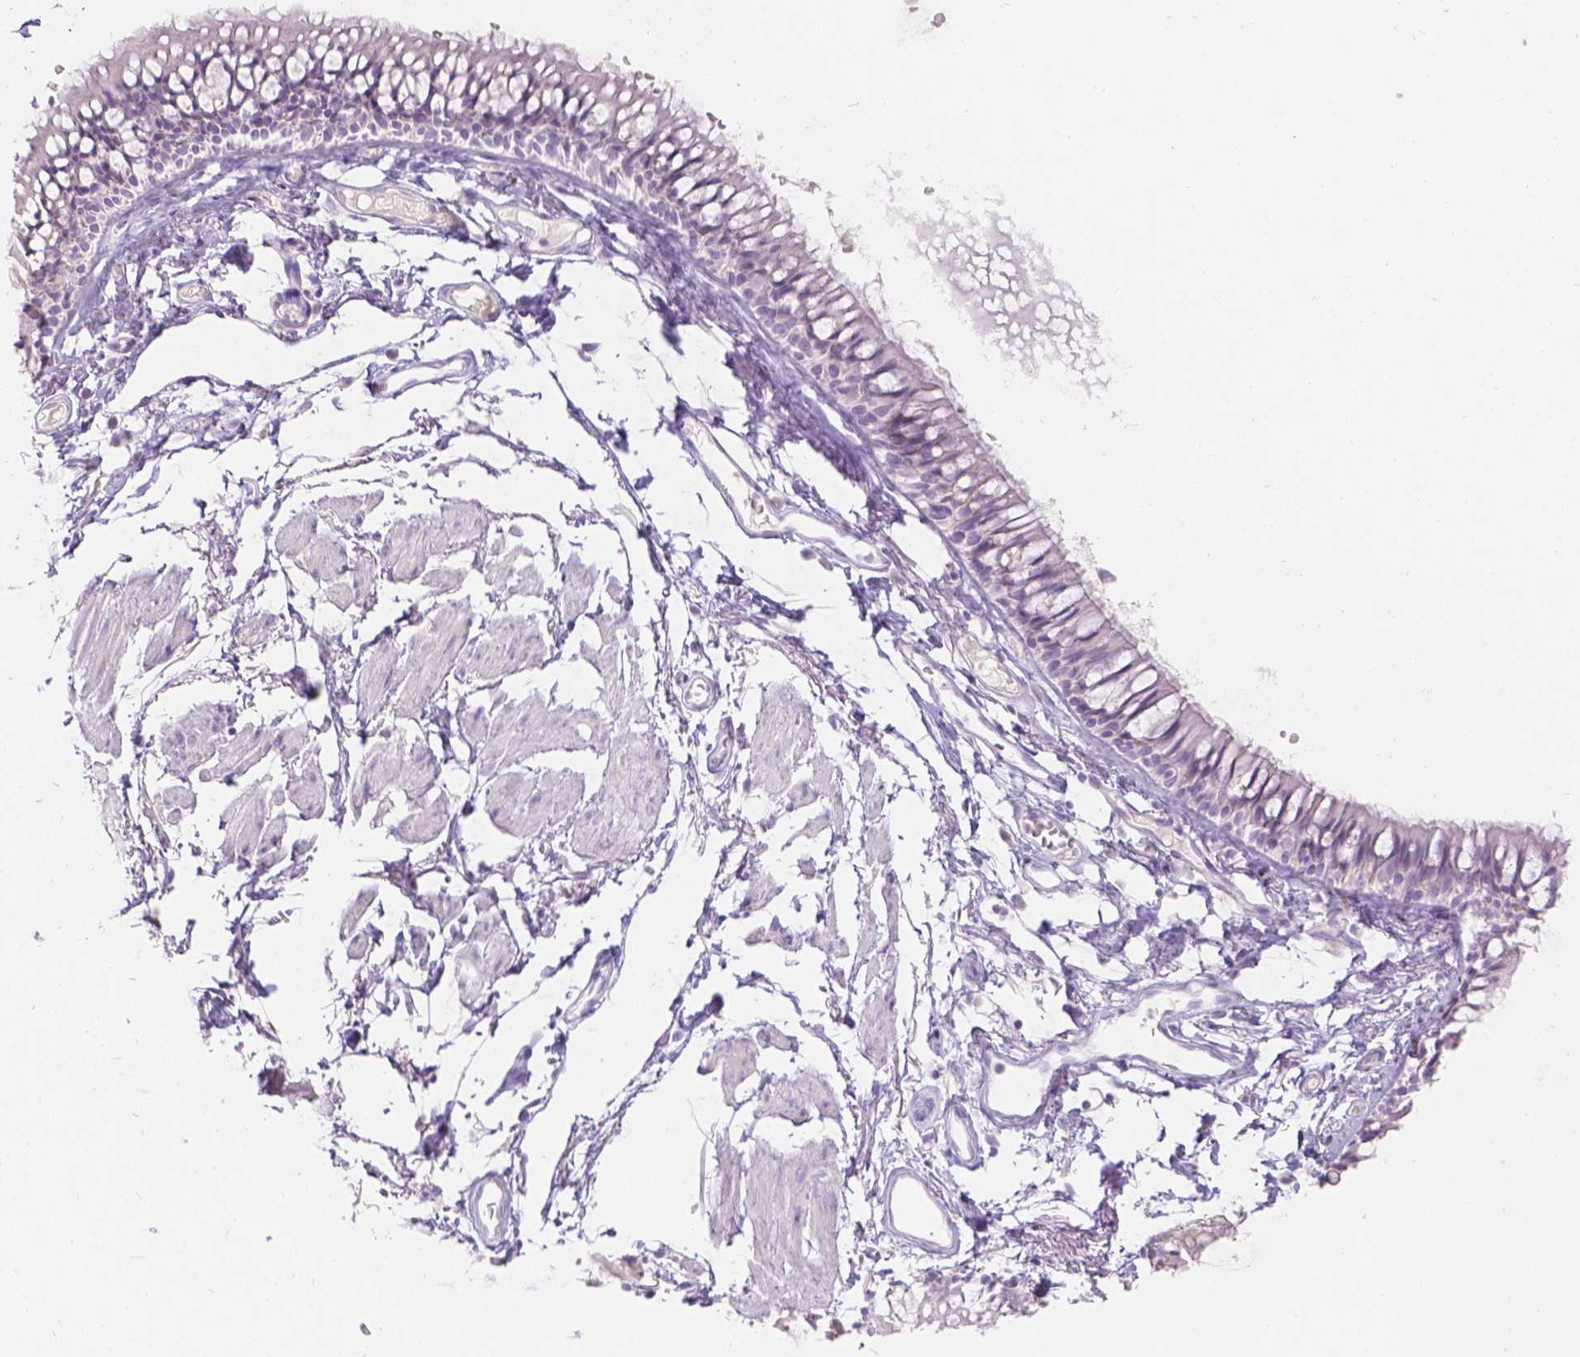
{"staining": {"intensity": "negative", "quantity": "none", "location": "none"}, "tissue": "soft tissue", "cell_type": "Chondrocytes", "image_type": "normal", "snomed": [{"axis": "morphology", "description": "Normal tissue, NOS"}, {"axis": "topography", "description": "Cartilage tissue"}, {"axis": "topography", "description": "Bronchus"}], "caption": "This is an IHC photomicrograph of benign soft tissue. There is no expression in chondrocytes.", "gene": "HTN3", "patient": {"sex": "female", "age": 79}}